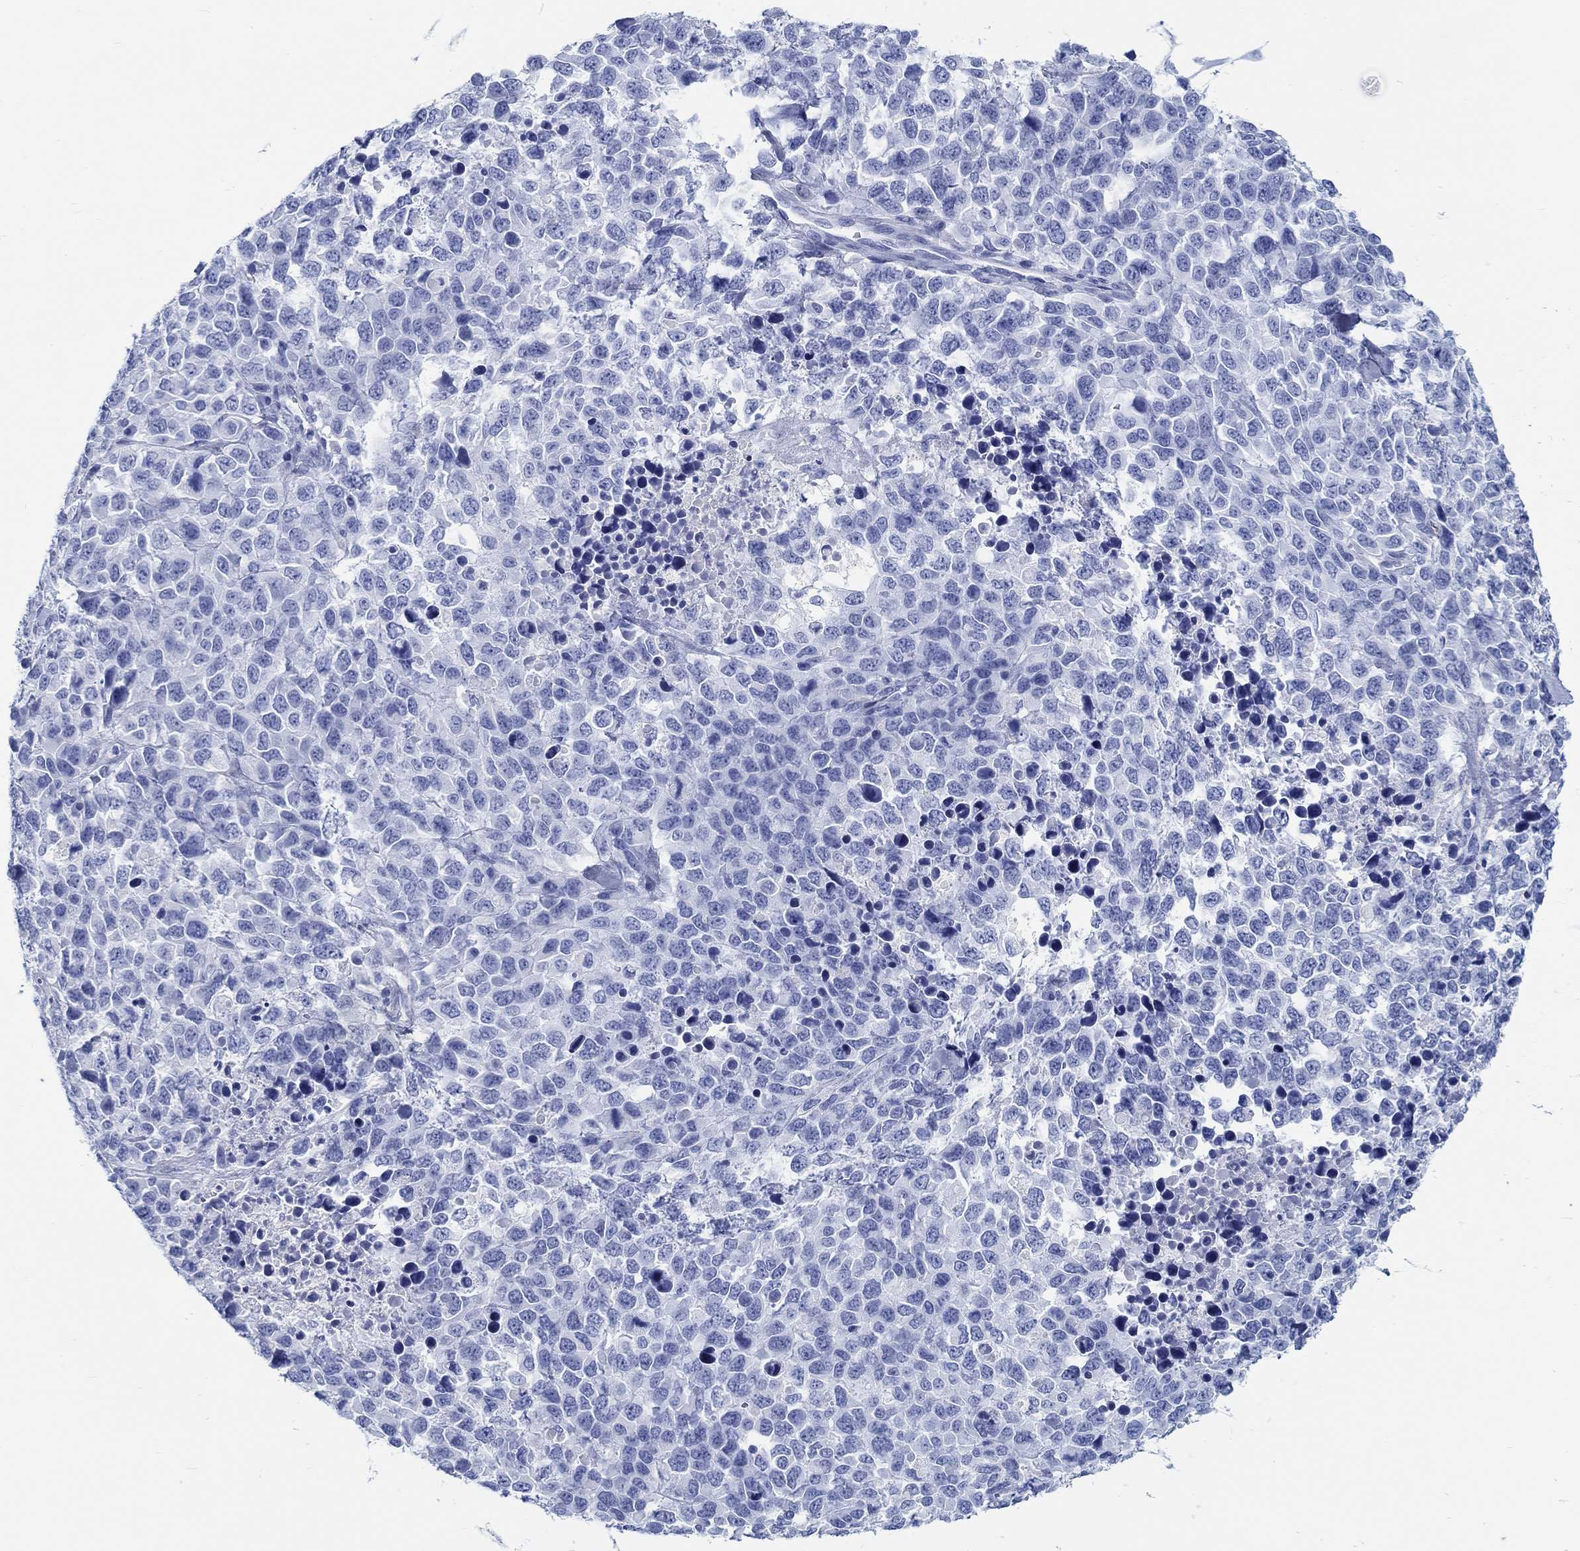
{"staining": {"intensity": "negative", "quantity": "none", "location": "none"}, "tissue": "melanoma", "cell_type": "Tumor cells", "image_type": "cancer", "snomed": [{"axis": "morphology", "description": "Malignant melanoma, Metastatic site"}, {"axis": "topography", "description": "Skin"}], "caption": "Tumor cells show no significant protein positivity in melanoma. (Immunohistochemistry (ihc), brightfield microscopy, high magnification).", "gene": "RD3L", "patient": {"sex": "male", "age": 84}}